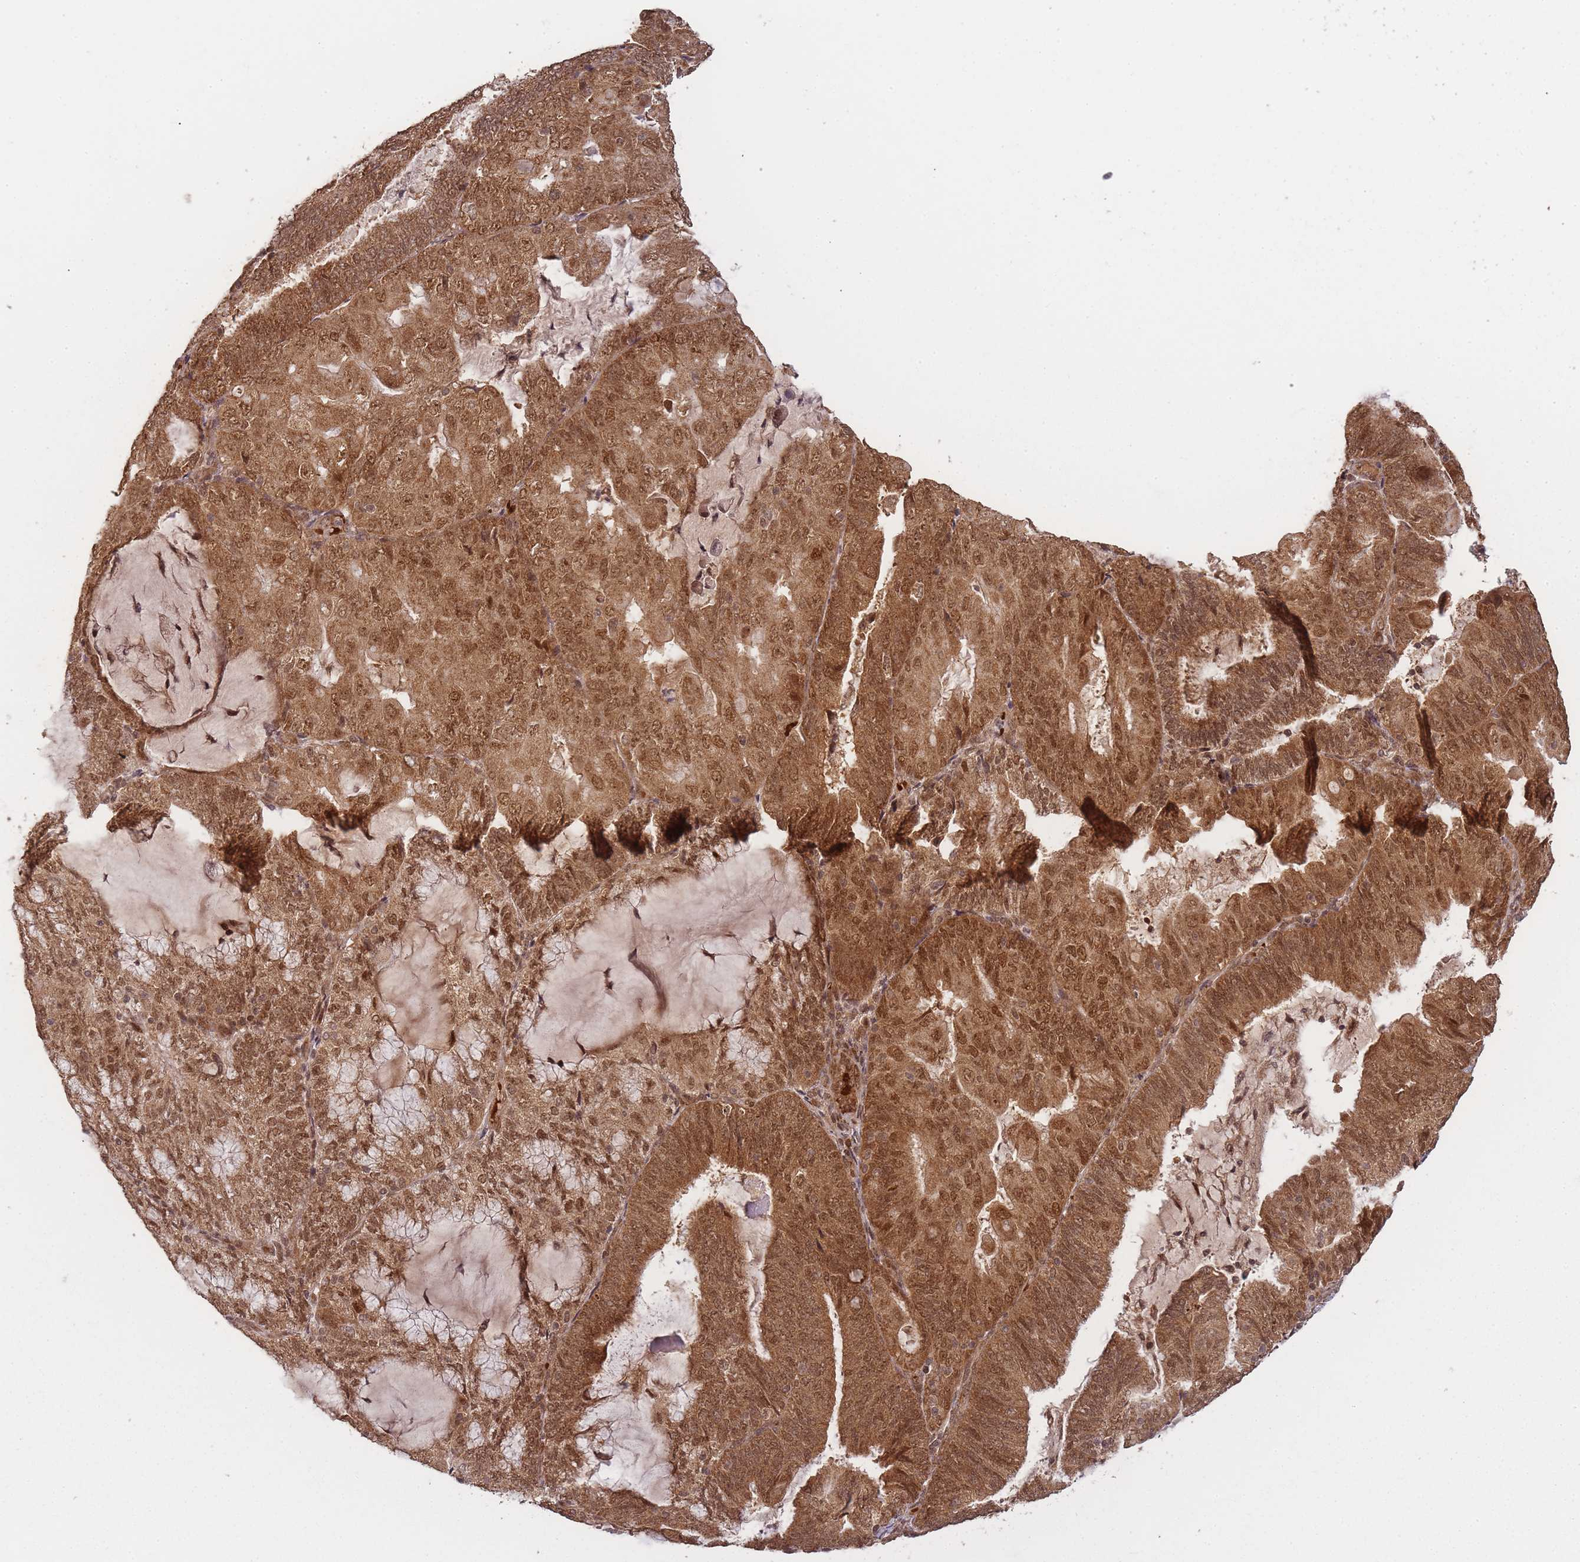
{"staining": {"intensity": "moderate", "quantity": ">75%", "location": "cytoplasmic/membranous,nuclear"}, "tissue": "endometrial cancer", "cell_type": "Tumor cells", "image_type": "cancer", "snomed": [{"axis": "morphology", "description": "Adenocarcinoma, NOS"}, {"axis": "topography", "description": "Endometrium"}], "caption": "Adenocarcinoma (endometrial) stained with DAB (3,3'-diaminobenzidine) immunohistochemistry (IHC) displays medium levels of moderate cytoplasmic/membranous and nuclear expression in about >75% of tumor cells. The staining is performed using DAB (3,3'-diaminobenzidine) brown chromogen to label protein expression. The nuclei are counter-stained blue using hematoxylin.", "gene": "ZNF497", "patient": {"sex": "female", "age": 81}}